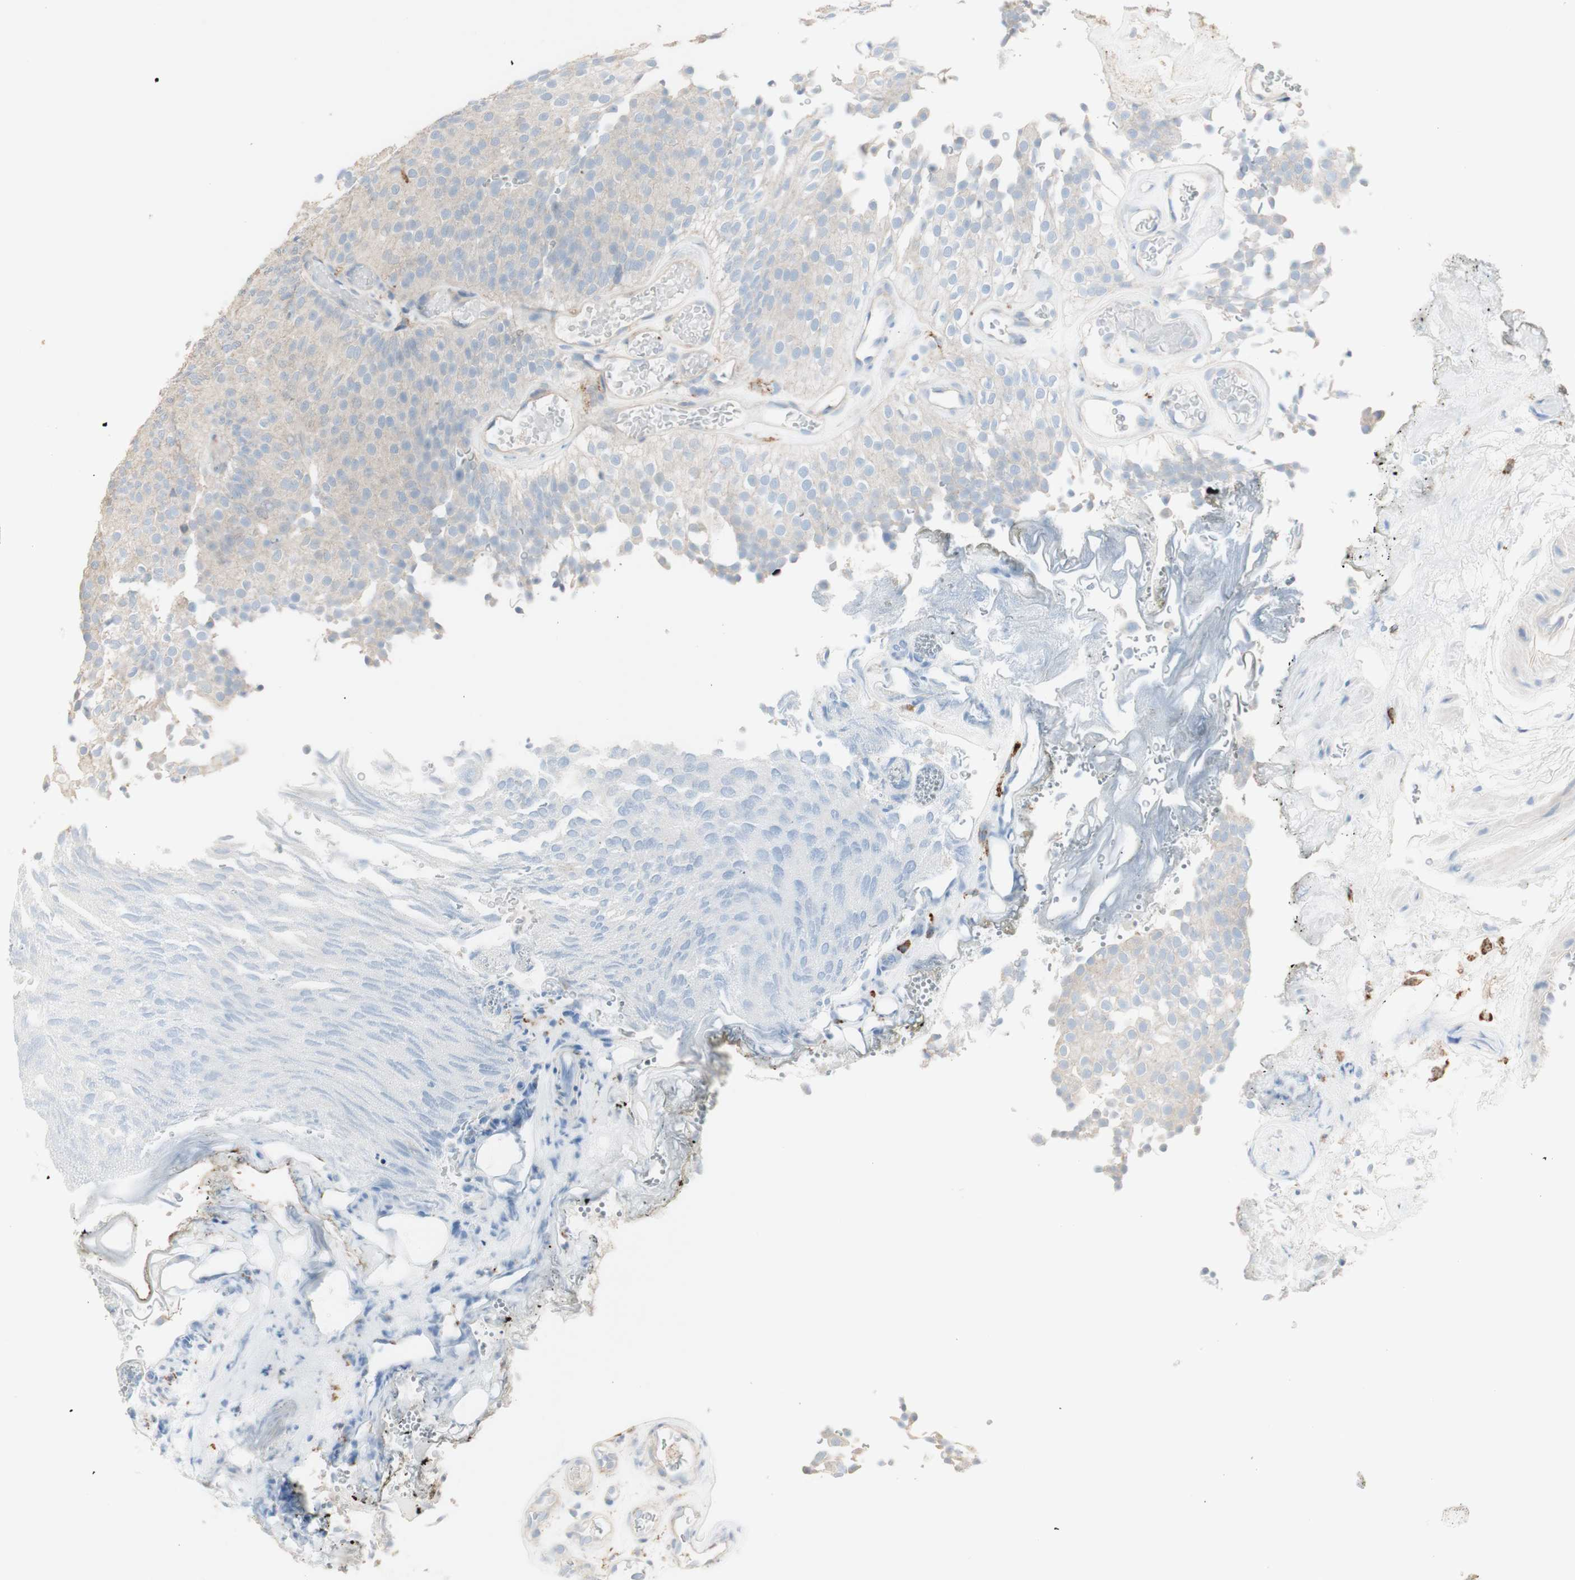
{"staining": {"intensity": "negative", "quantity": "none", "location": "none"}, "tissue": "urothelial cancer", "cell_type": "Tumor cells", "image_type": "cancer", "snomed": [{"axis": "morphology", "description": "Urothelial carcinoma, Low grade"}, {"axis": "topography", "description": "Urinary bladder"}], "caption": "Immunohistochemistry of low-grade urothelial carcinoma reveals no staining in tumor cells. Nuclei are stained in blue.", "gene": "ART3", "patient": {"sex": "male", "age": 78}}